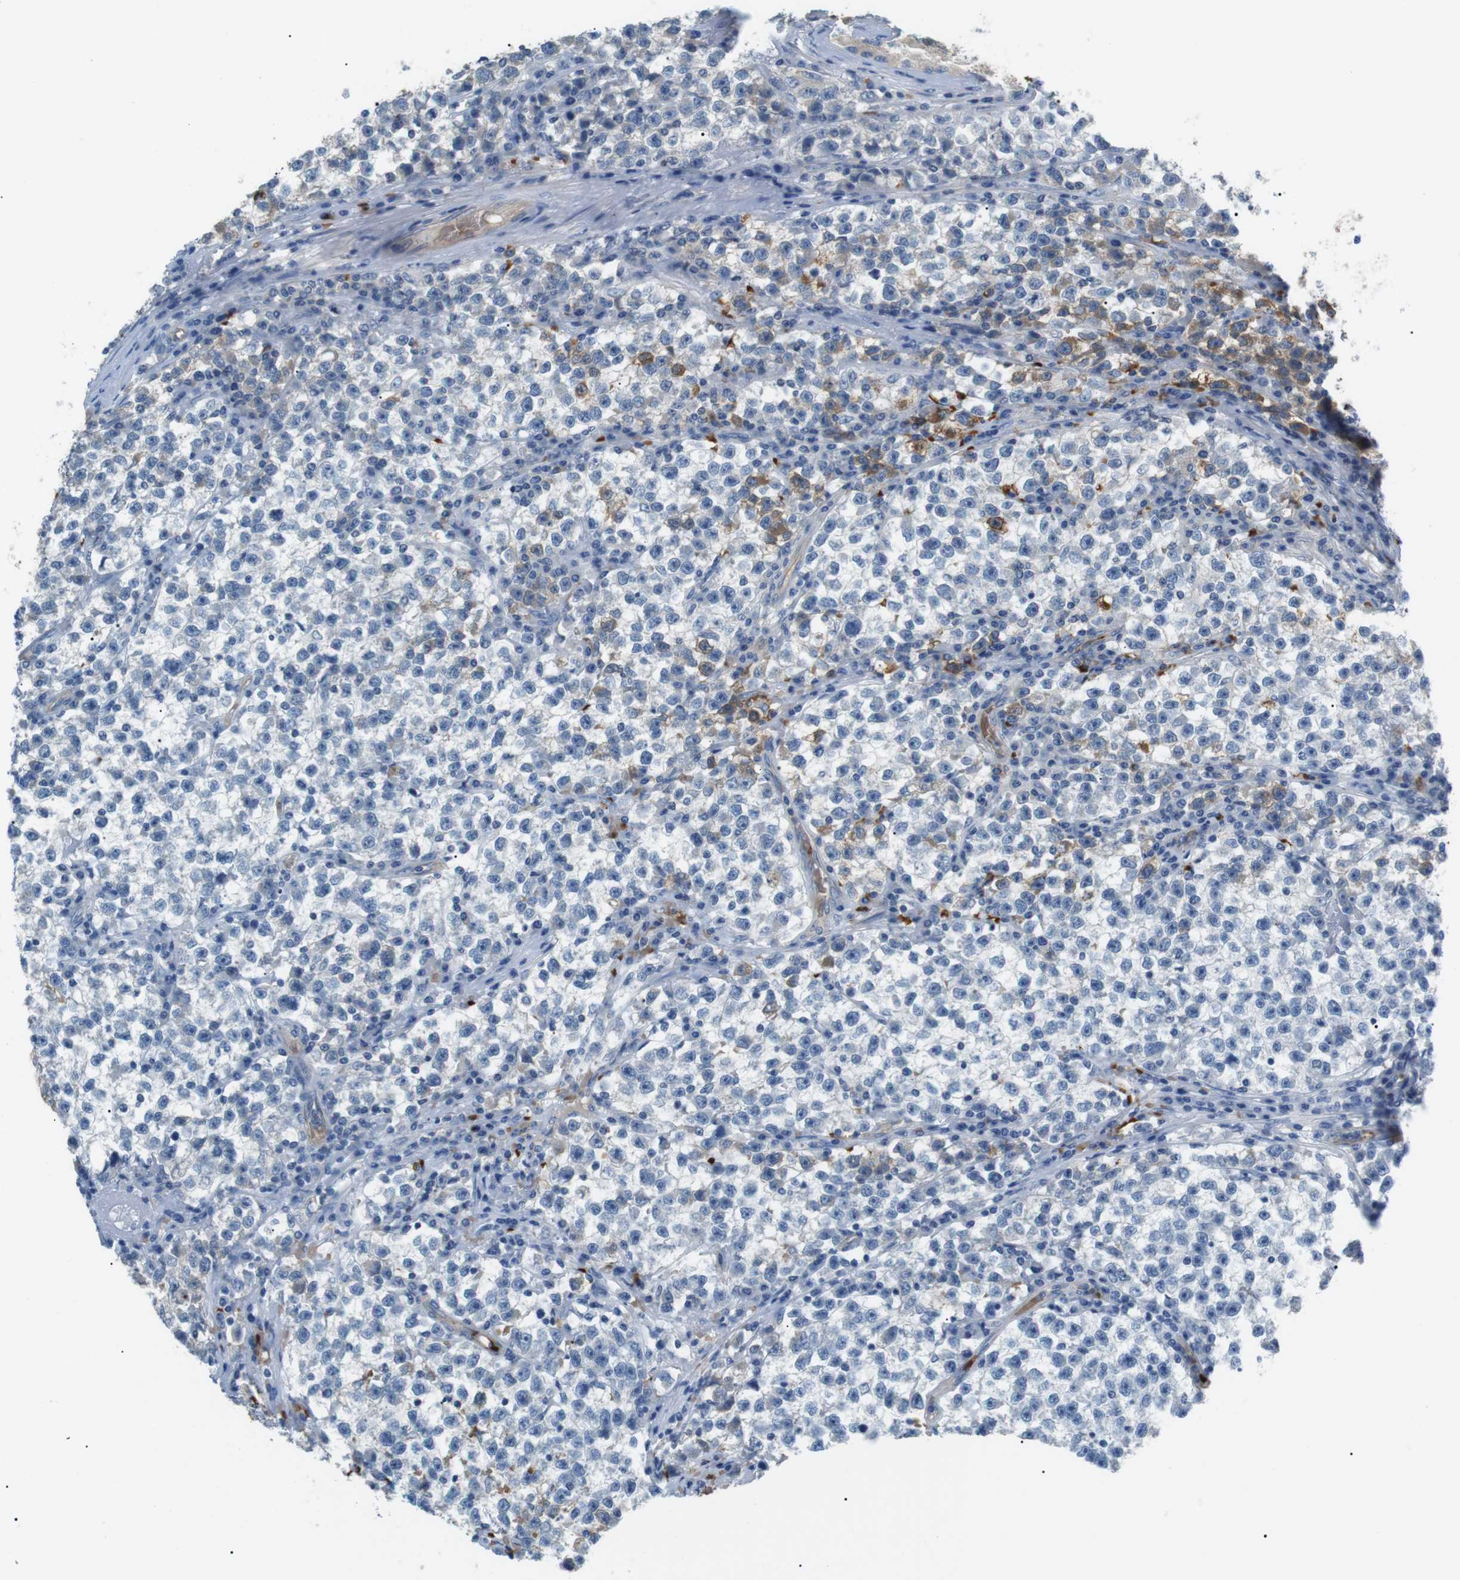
{"staining": {"intensity": "negative", "quantity": "none", "location": "none"}, "tissue": "testis cancer", "cell_type": "Tumor cells", "image_type": "cancer", "snomed": [{"axis": "morphology", "description": "Seminoma, NOS"}, {"axis": "topography", "description": "Testis"}], "caption": "This is a histopathology image of IHC staining of seminoma (testis), which shows no positivity in tumor cells. The staining was performed using DAB (3,3'-diaminobenzidine) to visualize the protein expression in brown, while the nuclei were stained in blue with hematoxylin (Magnification: 20x).", "gene": "ADCY10", "patient": {"sex": "male", "age": 22}}